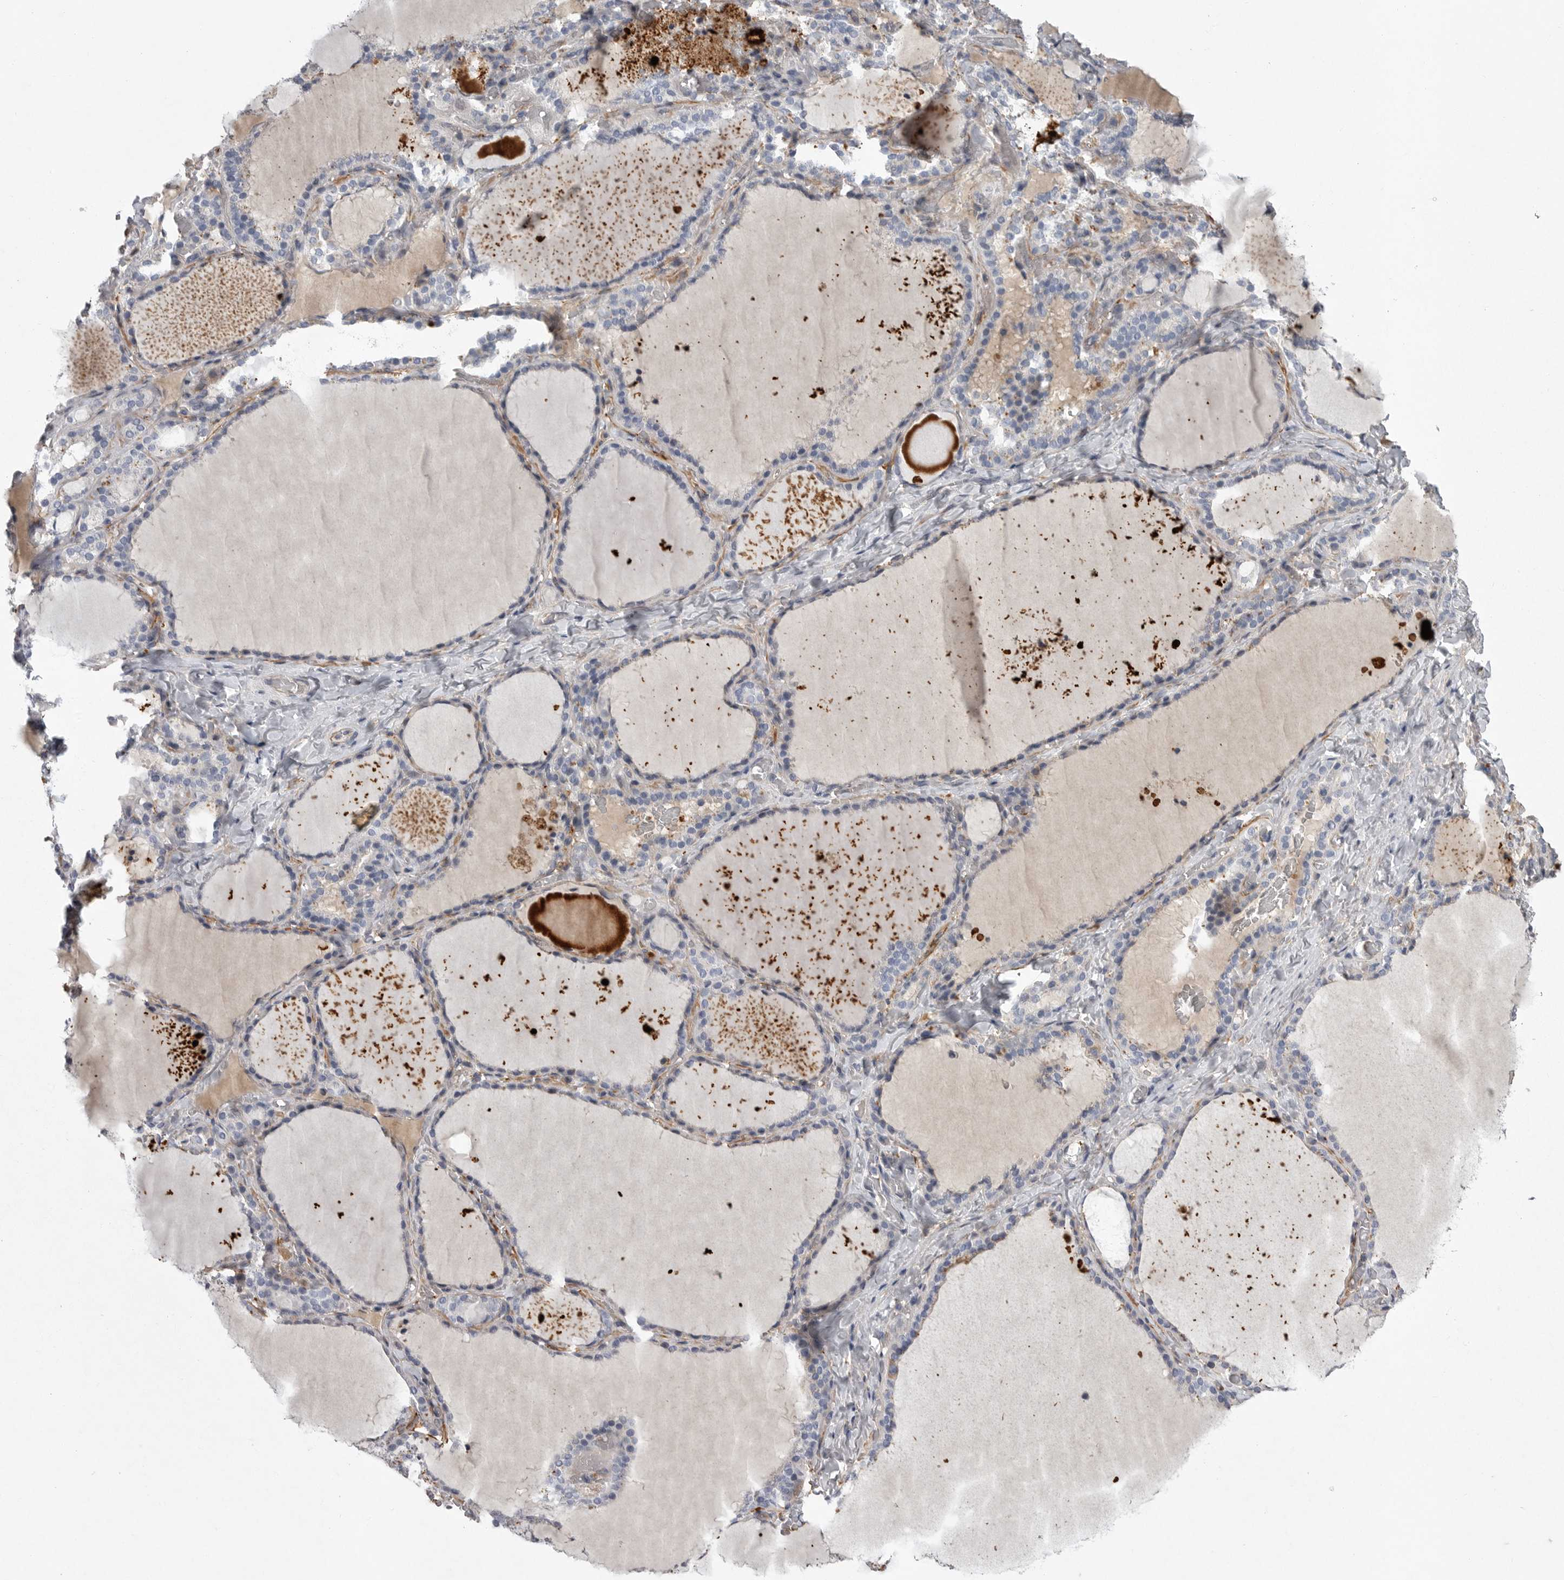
{"staining": {"intensity": "negative", "quantity": "none", "location": "none"}, "tissue": "thyroid gland", "cell_type": "Glandular cells", "image_type": "normal", "snomed": [{"axis": "morphology", "description": "Normal tissue, NOS"}, {"axis": "topography", "description": "Thyroid gland"}], "caption": "IHC photomicrograph of unremarkable thyroid gland: thyroid gland stained with DAB reveals no significant protein positivity in glandular cells.", "gene": "CRP", "patient": {"sex": "female", "age": 22}}